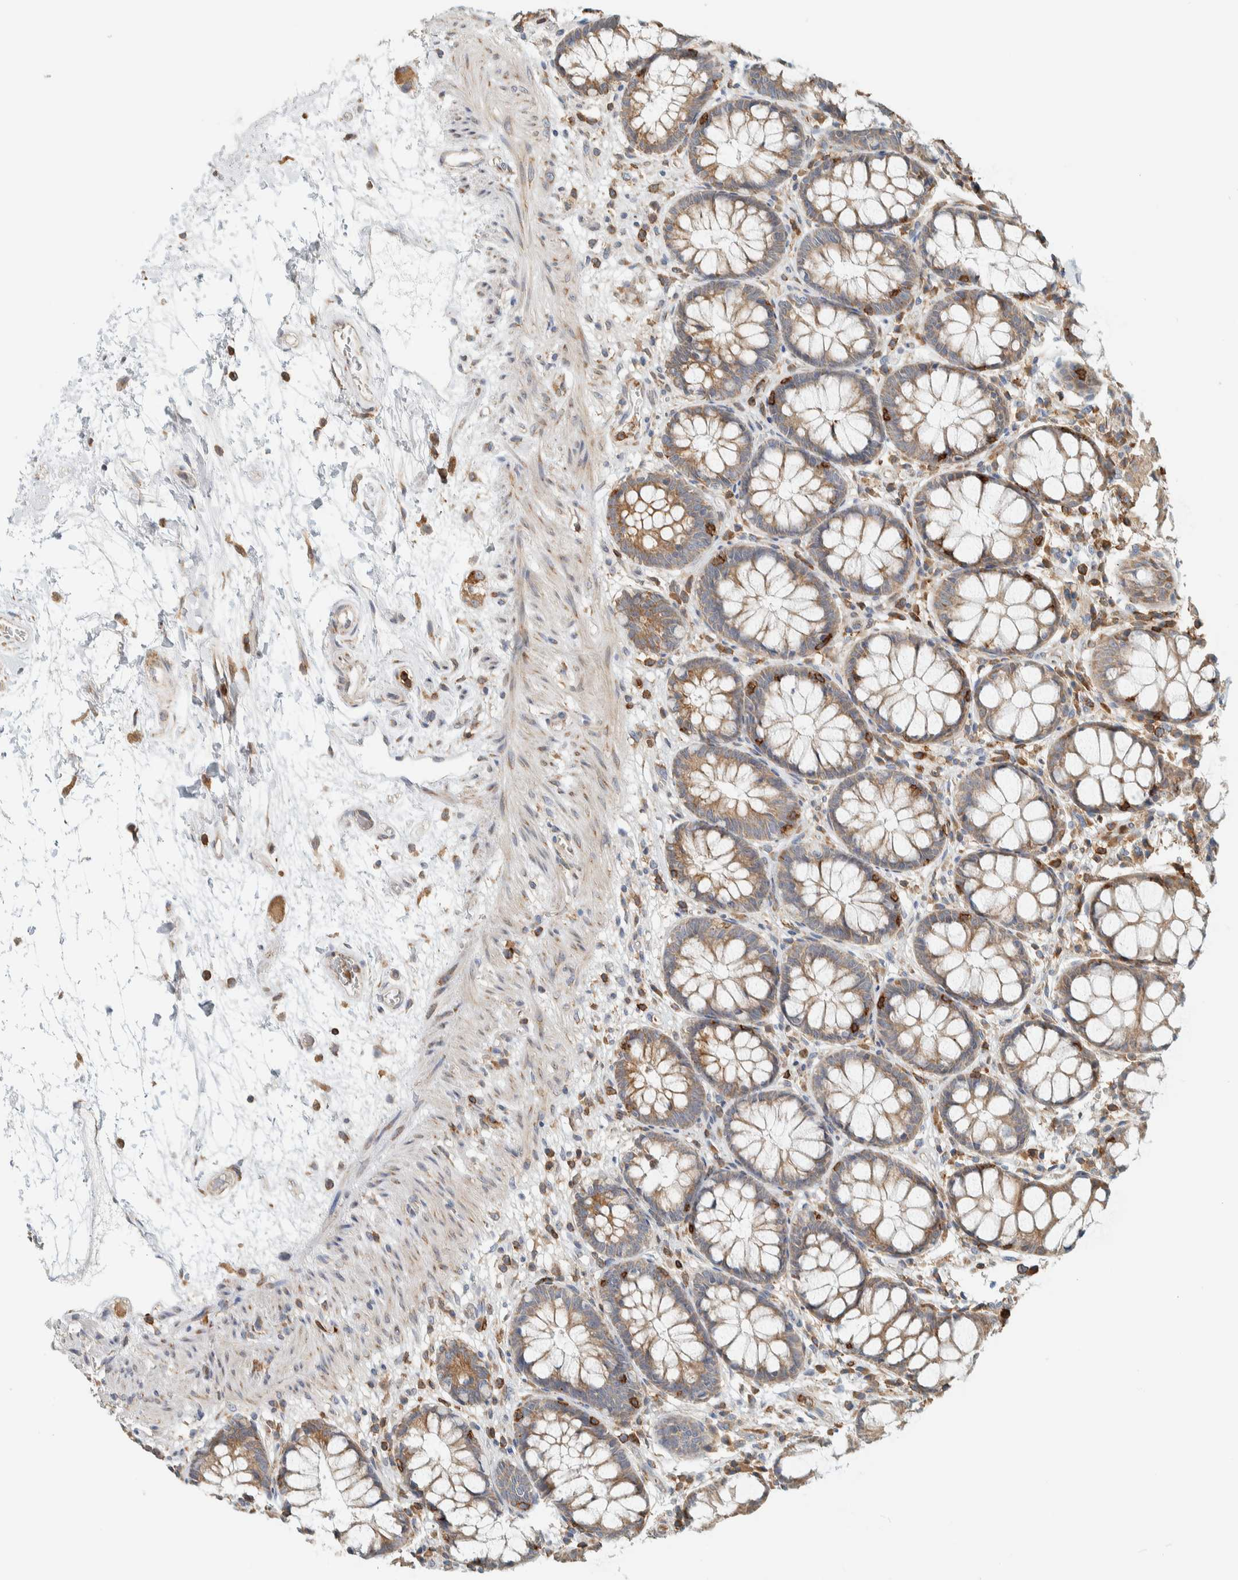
{"staining": {"intensity": "moderate", "quantity": "25%-75%", "location": "cytoplasmic/membranous"}, "tissue": "rectum", "cell_type": "Glandular cells", "image_type": "normal", "snomed": [{"axis": "morphology", "description": "Normal tissue, NOS"}, {"axis": "topography", "description": "Rectum"}], "caption": "Human rectum stained with a brown dye exhibits moderate cytoplasmic/membranous positive staining in about 25%-75% of glandular cells.", "gene": "CCDC57", "patient": {"sex": "male", "age": 64}}